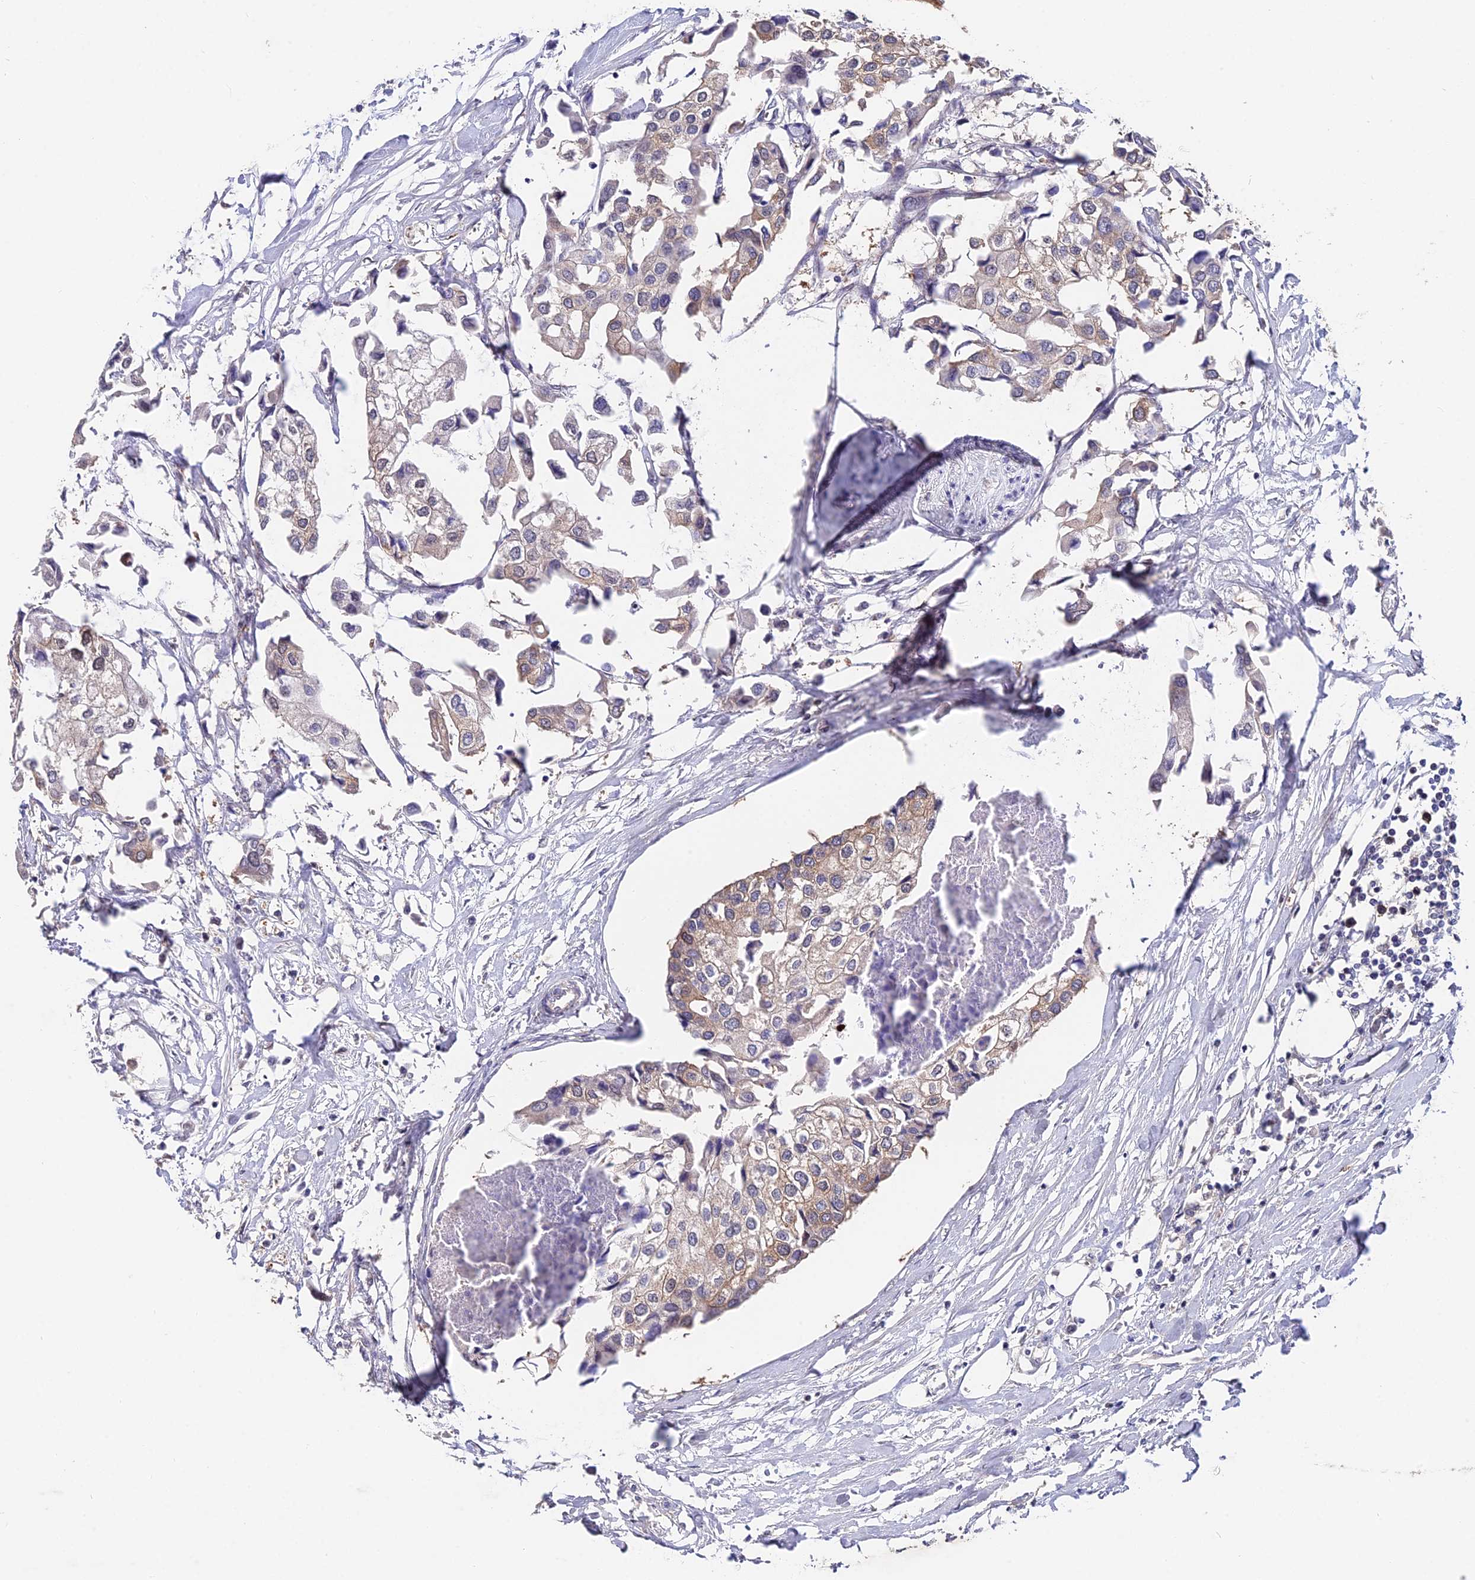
{"staining": {"intensity": "moderate", "quantity": "25%-75%", "location": "cytoplasmic/membranous"}, "tissue": "urothelial cancer", "cell_type": "Tumor cells", "image_type": "cancer", "snomed": [{"axis": "morphology", "description": "Urothelial carcinoma, High grade"}, {"axis": "topography", "description": "Urinary bladder"}], "caption": "An immunohistochemistry (IHC) histopathology image of neoplastic tissue is shown. Protein staining in brown shows moderate cytoplasmic/membranous positivity in high-grade urothelial carcinoma within tumor cells. The staining was performed using DAB to visualize the protein expression in brown, while the nuclei were stained in blue with hematoxylin (Magnification: 20x).", "gene": "INPP4A", "patient": {"sex": "male", "age": 64}}